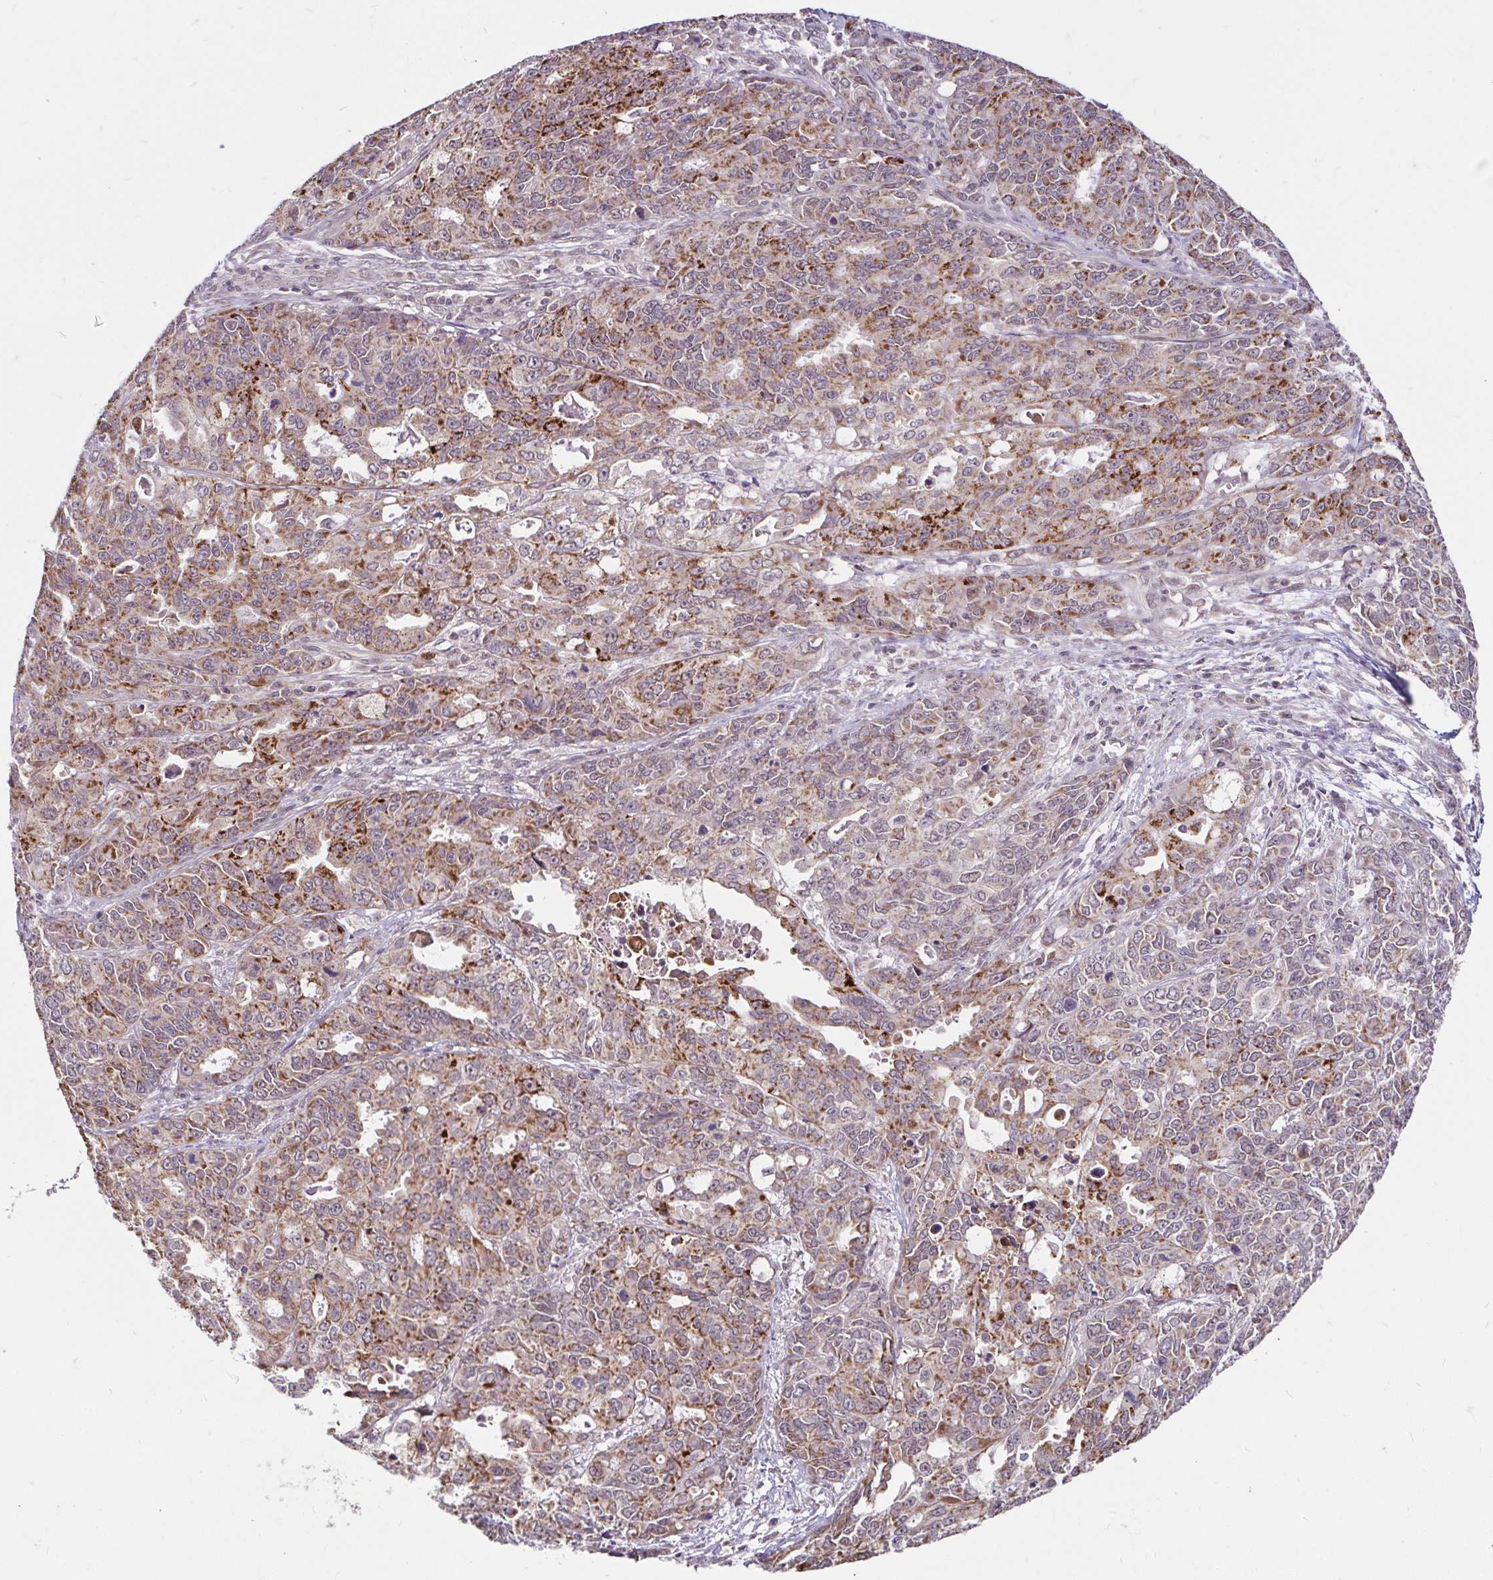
{"staining": {"intensity": "strong", "quantity": "25%-75%", "location": "cytoplasmic/membranous"}, "tissue": "endometrial cancer", "cell_type": "Tumor cells", "image_type": "cancer", "snomed": [{"axis": "morphology", "description": "Adenocarcinoma, NOS"}, {"axis": "topography", "description": "Uterus"}], "caption": "Protein expression analysis of human endometrial adenocarcinoma reveals strong cytoplasmic/membranous expression in about 25%-75% of tumor cells. The protein is stained brown, and the nuclei are stained in blue (DAB (3,3'-diaminobenzidine) IHC with brightfield microscopy, high magnification).", "gene": "TIMM50", "patient": {"sex": "female", "age": 79}}